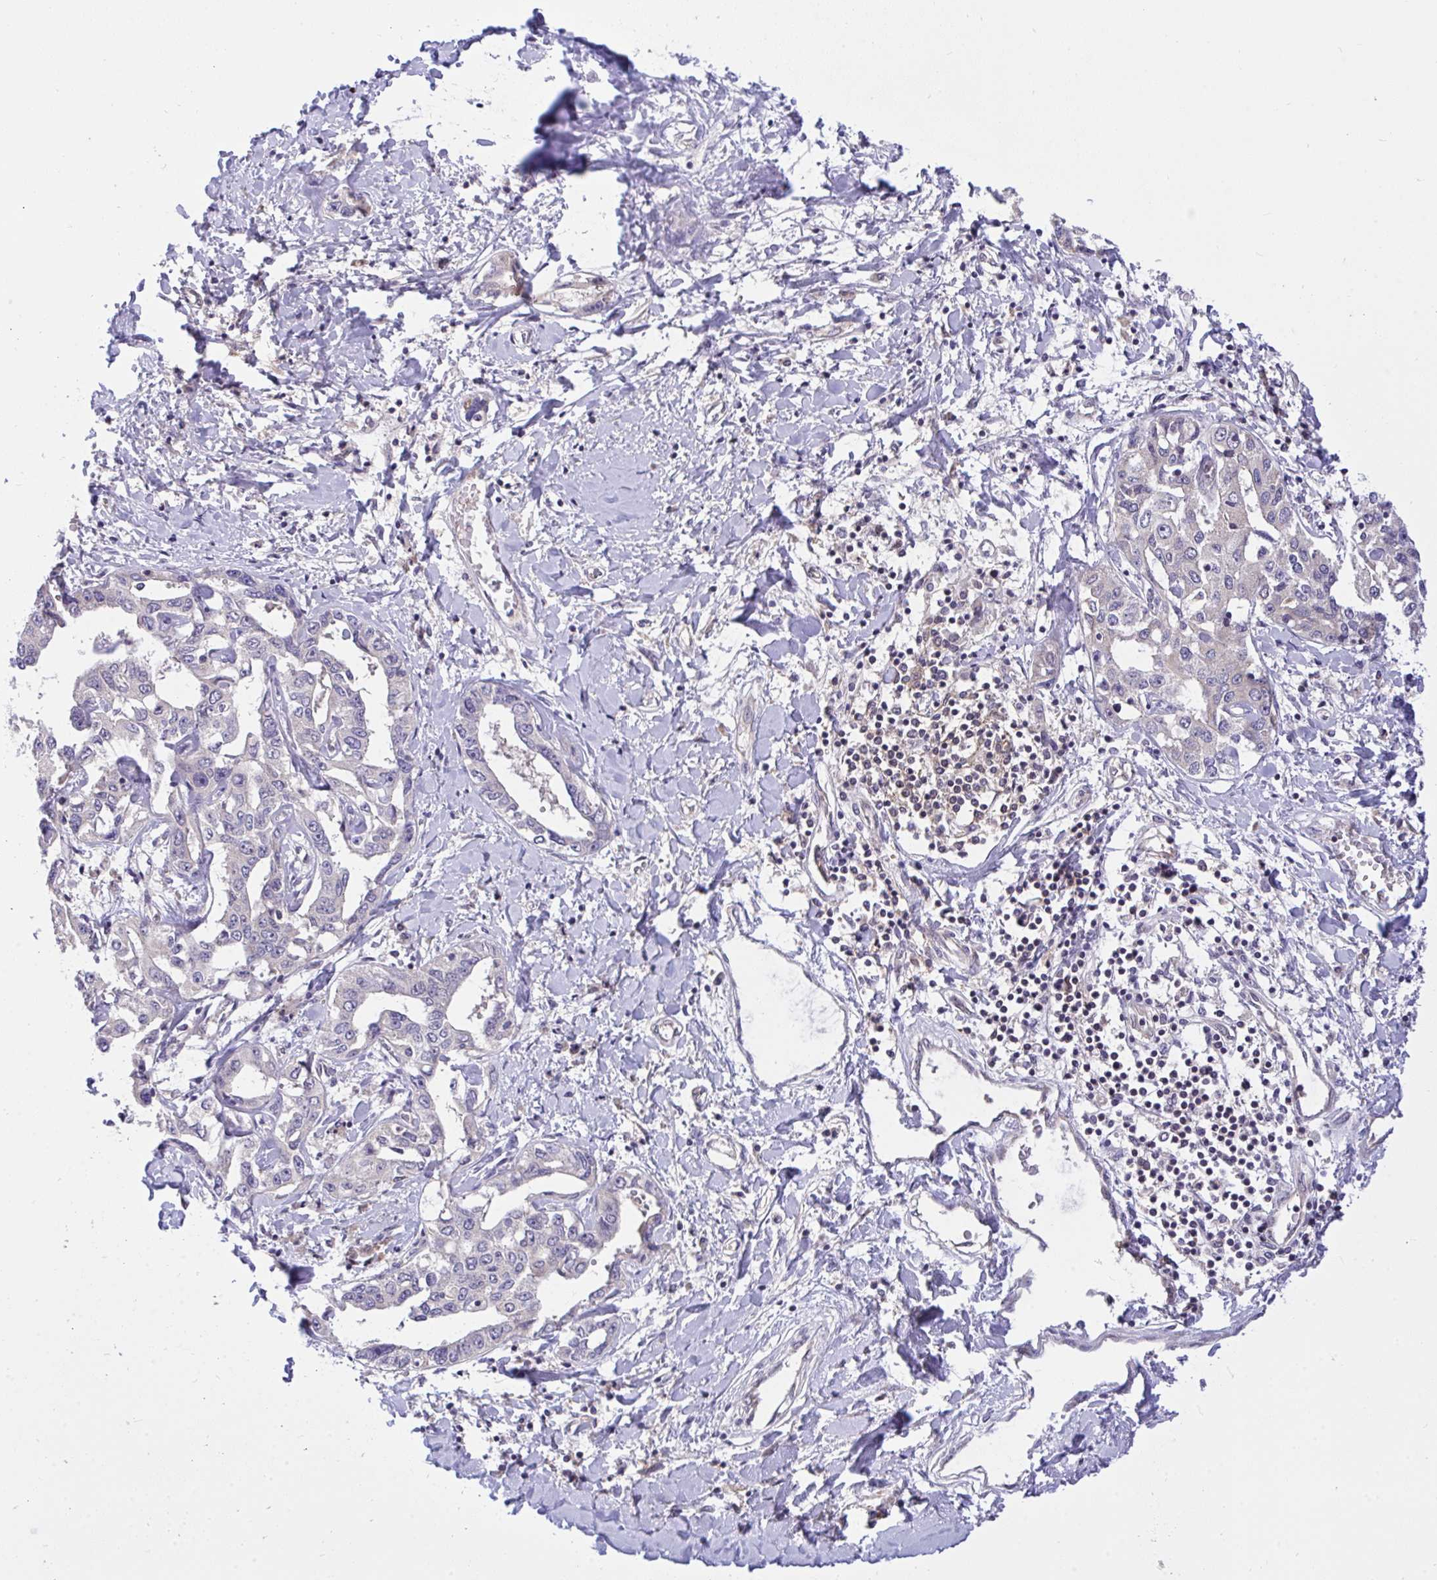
{"staining": {"intensity": "negative", "quantity": "none", "location": "none"}, "tissue": "liver cancer", "cell_type": "Tumor cells", "image_type": "cancer", "snomed": [{"axis": "morphology", "description": "Cholangiocarcinoma"}, {"axis": "topography", "description": "Liver"}], "caption": "Immunohistochemical staining of liver cholangiocarcinoma displays no significant staining in tumor cells. (DAB immunohistochemistry, high magnification).", "gene": "C19orf54", "patient": {"sex": "male", "age": 59}}